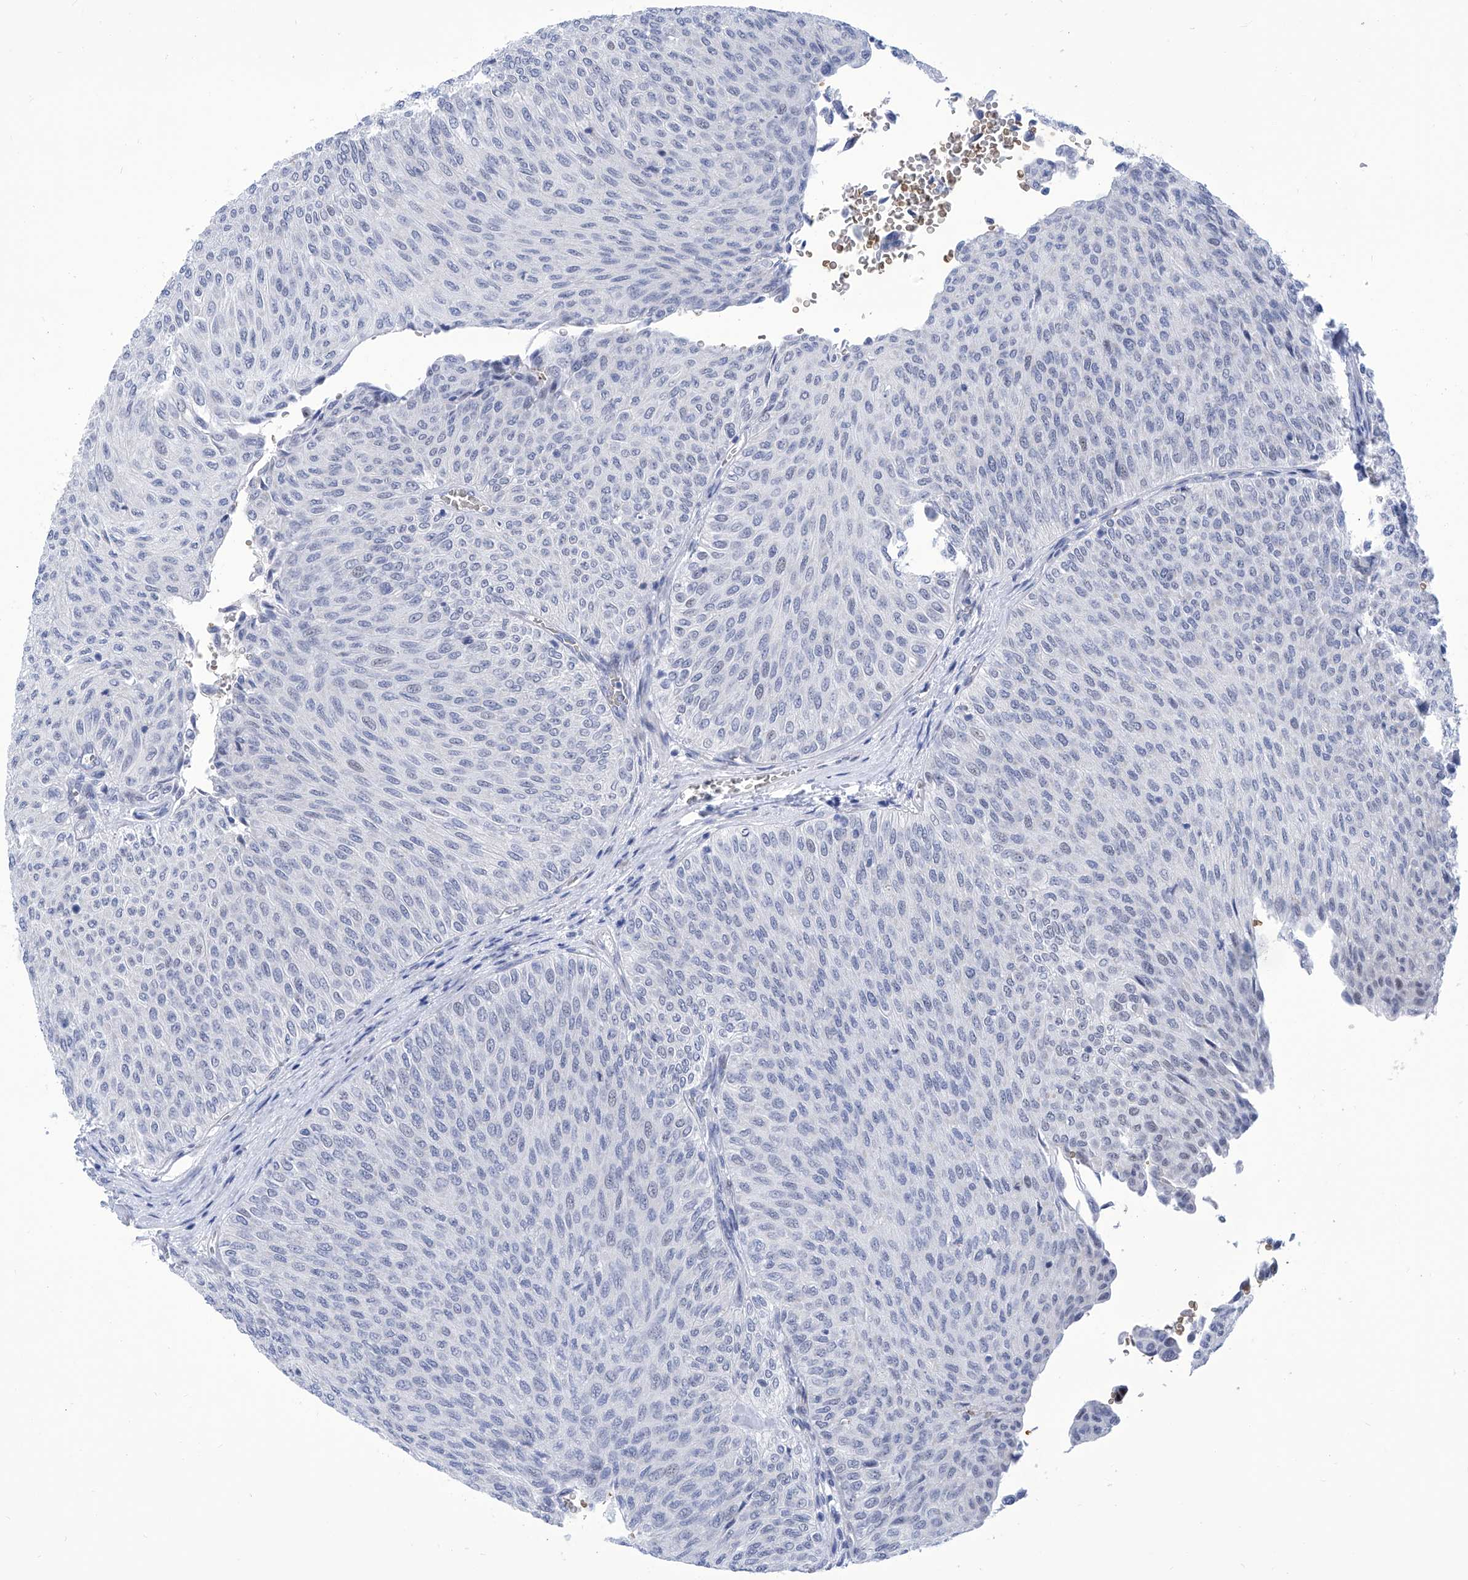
{"staining": {"intensity": "negative", "quantity": "none", "location": "none"}, "tissue": "urothelial cancer", "cell_type": "Tumor cells", "image_type": "cancer", "snomed": [{"axis": "morphology", "description": "Urothelial carcinoma, Low grade"}, {"axis": "topography", "description": "Urinary bladder"}], "caption": "Immunohistochemistry micrograph of neoplastic tissue: urothelial cancer stained with DAB demonstrates no significant protein positivity in tumor cells.", "gene": "SART1", "patient": {"sex": "male", "age": 78}}